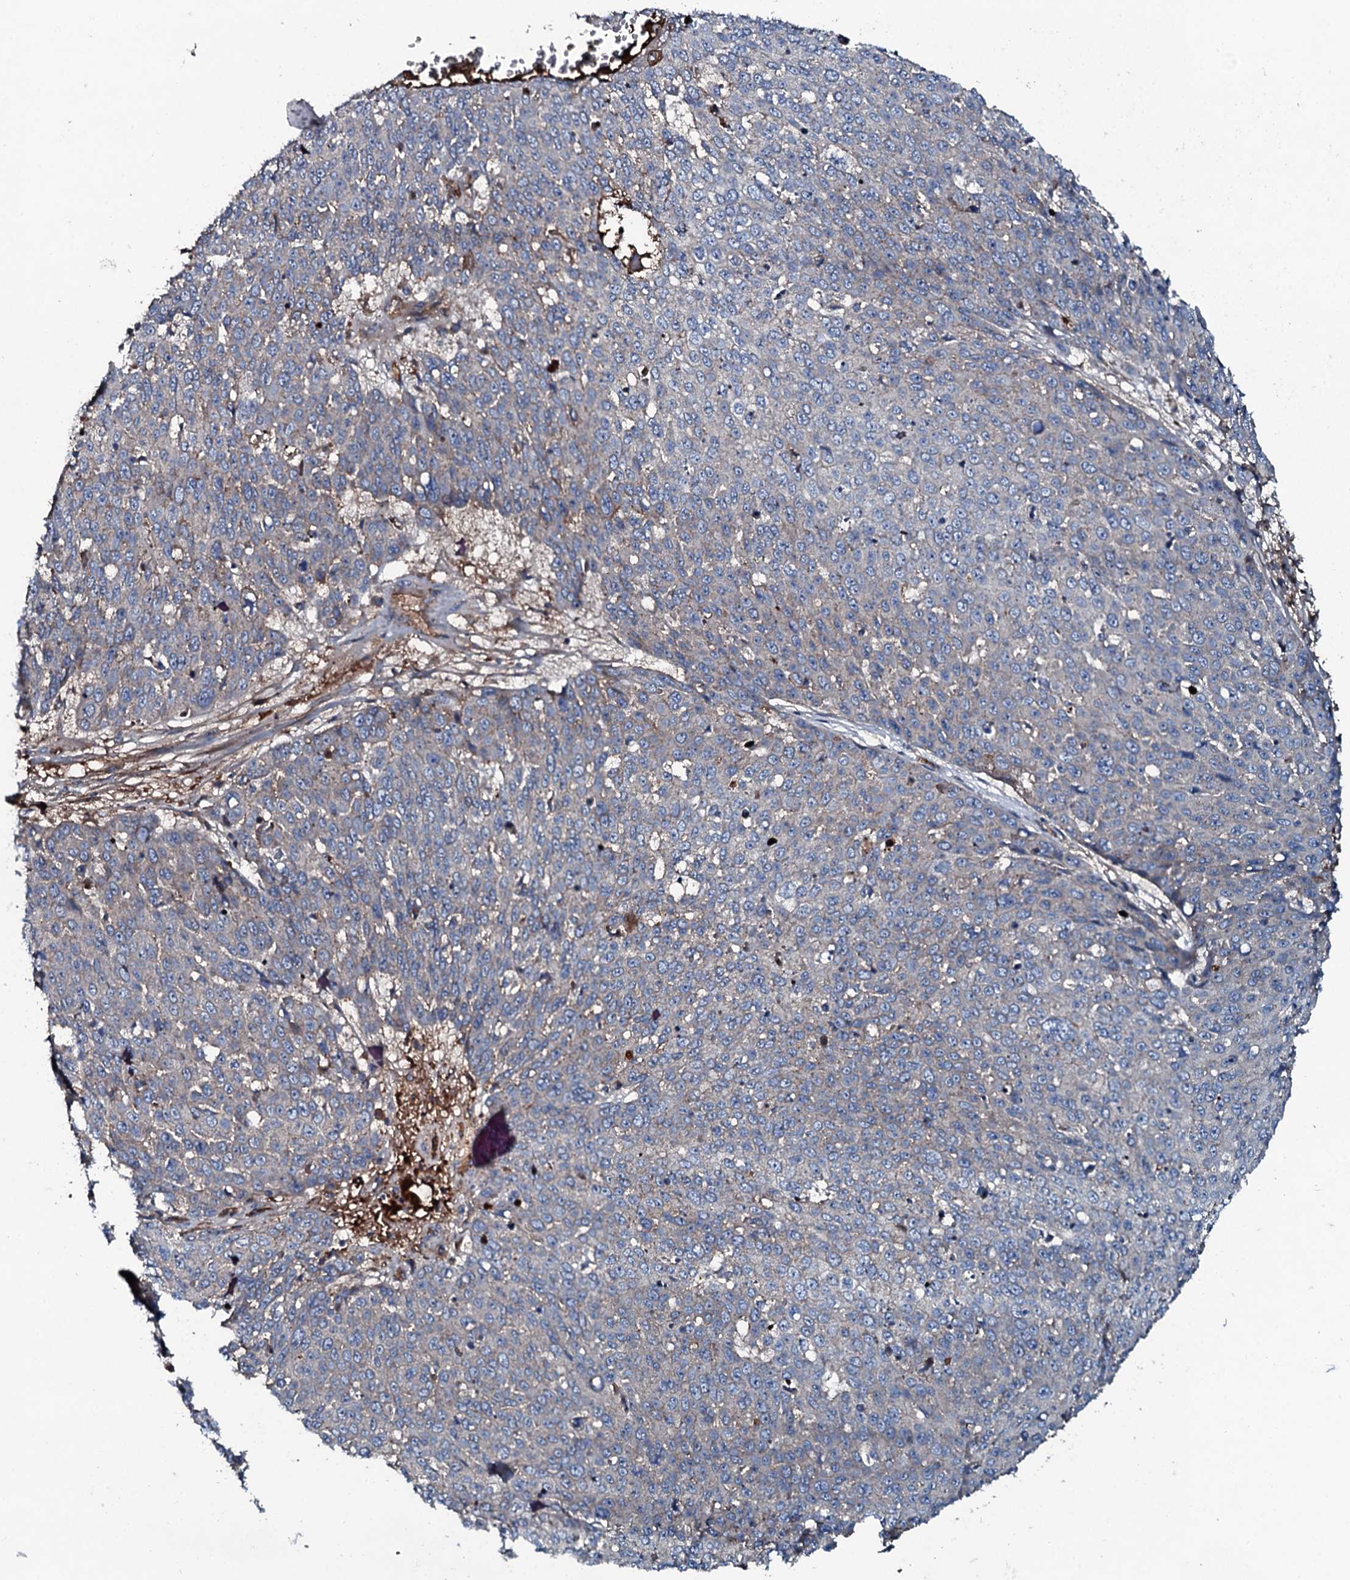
{"staining": {"intensity": "weak", "quantity": "<25%", "location": "cytoplasmic/membranous"}, "tissue": "skin cancer", "cell_type": "Tumor cells", "image_type": "cancer", "snomed": [{"axis": "morphology", "description": "Squamous cell carcinoma, NOS"}, {"axis": "topography", "description": "Skin"}], "caption": "High power microscopy histopathology image of an IHC histopathology image of skin squamous cell carcinoma, revealing no significant positivity in tumor cells.", "gene": "TRIM7", "patient": {"sex": "male", "age": 71}}